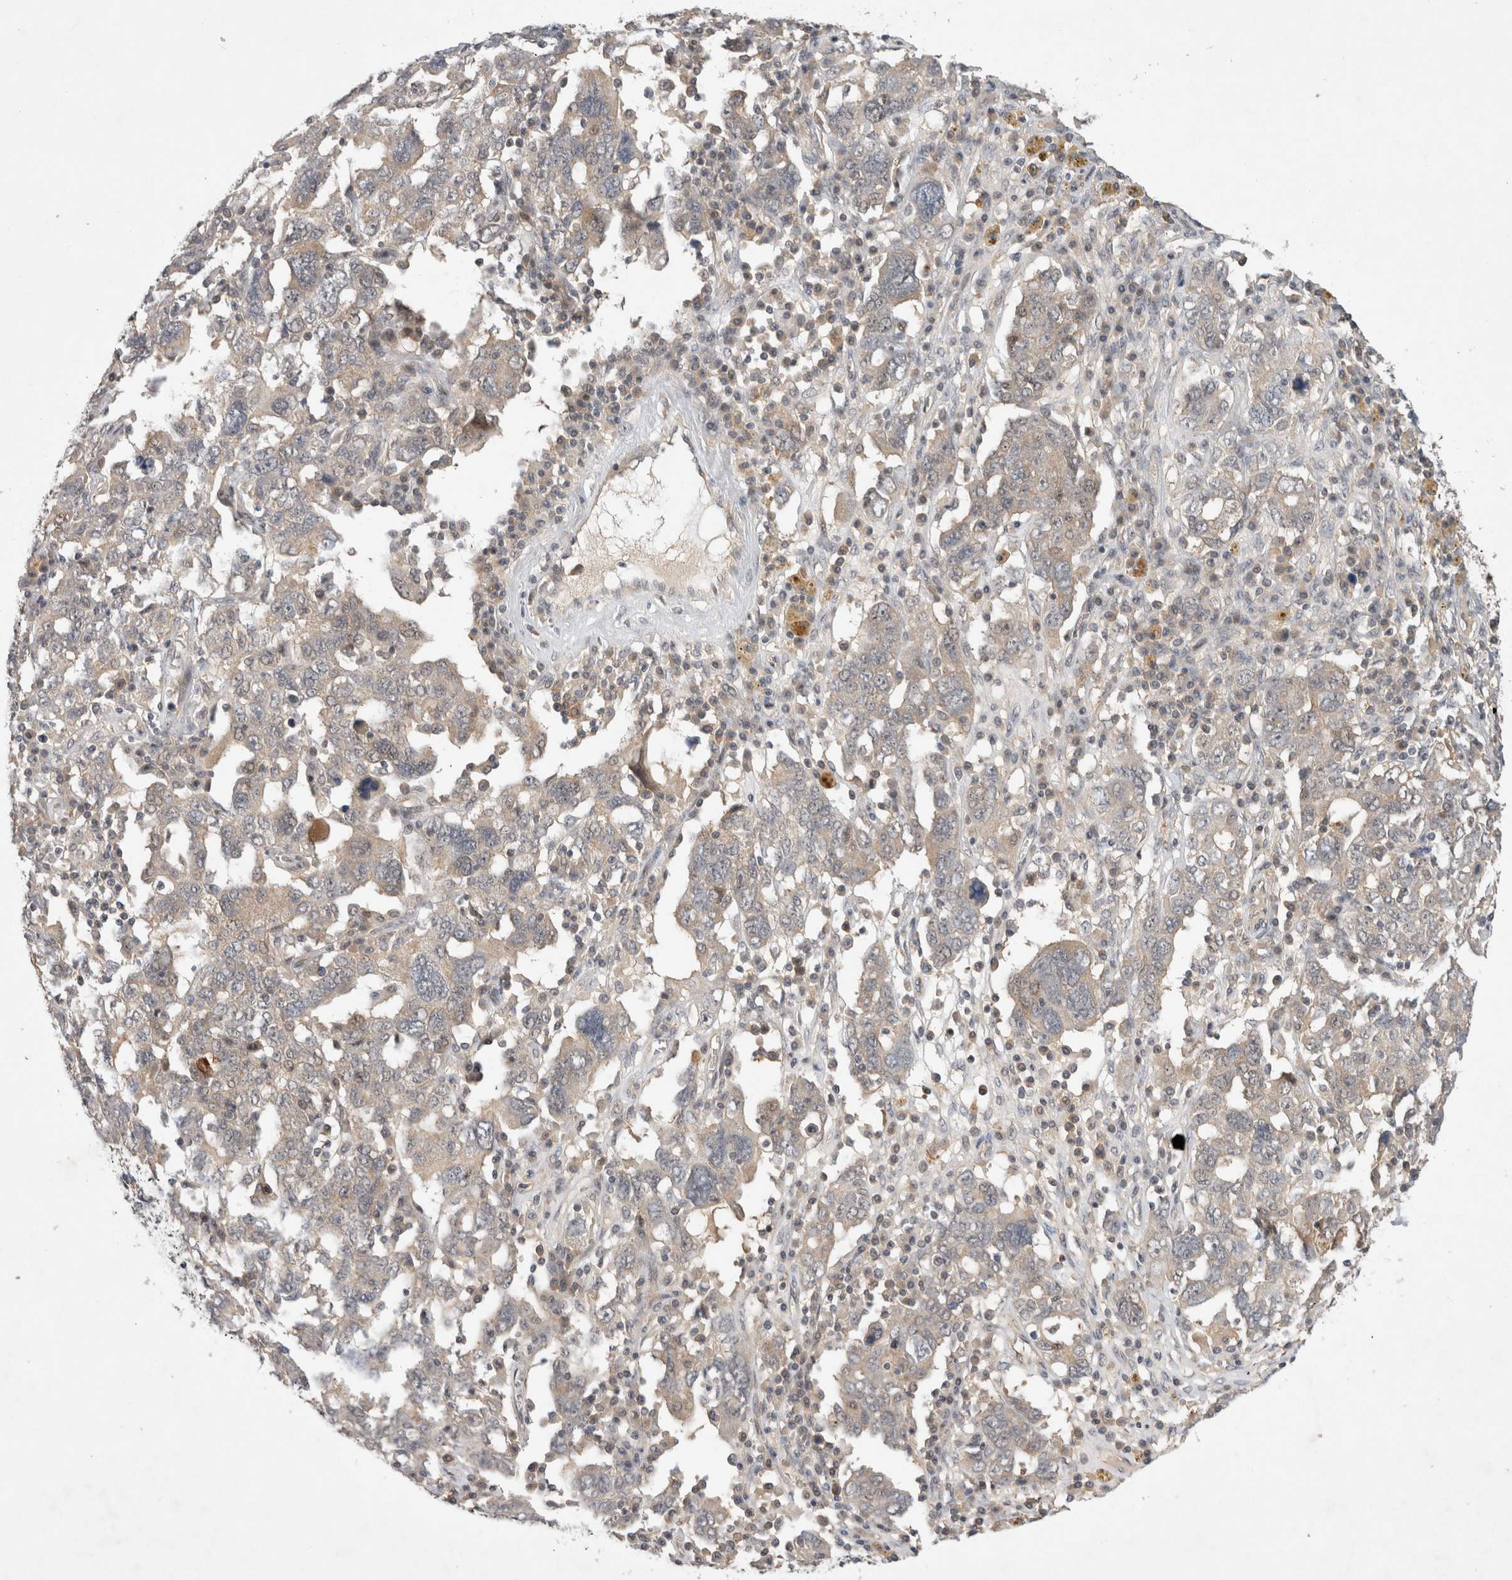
{"staining": {"intensity": "weak", "quantity": ">75%", "location": "cytoplasmic/membranous"}, "tissue": "ovarian cancer", "cell_type": "Tumor cells", "image_type": "cancer", "snomed": [{"axis": "morphology", "description": "Carcinoma, endometroid"}, {"axis": "topography", "description": "Ovary"}], "caption": "Immunohistochemistry (IHC) micrograph of ovarian endometroid carcinoma stained for a protein (brown), which exhibits low levels of weak cytoplasmic/membranous staining in approximately >75% of tumor cells.", "gene": "CERS3", "patient": {"sex": "female", "age": 62}}